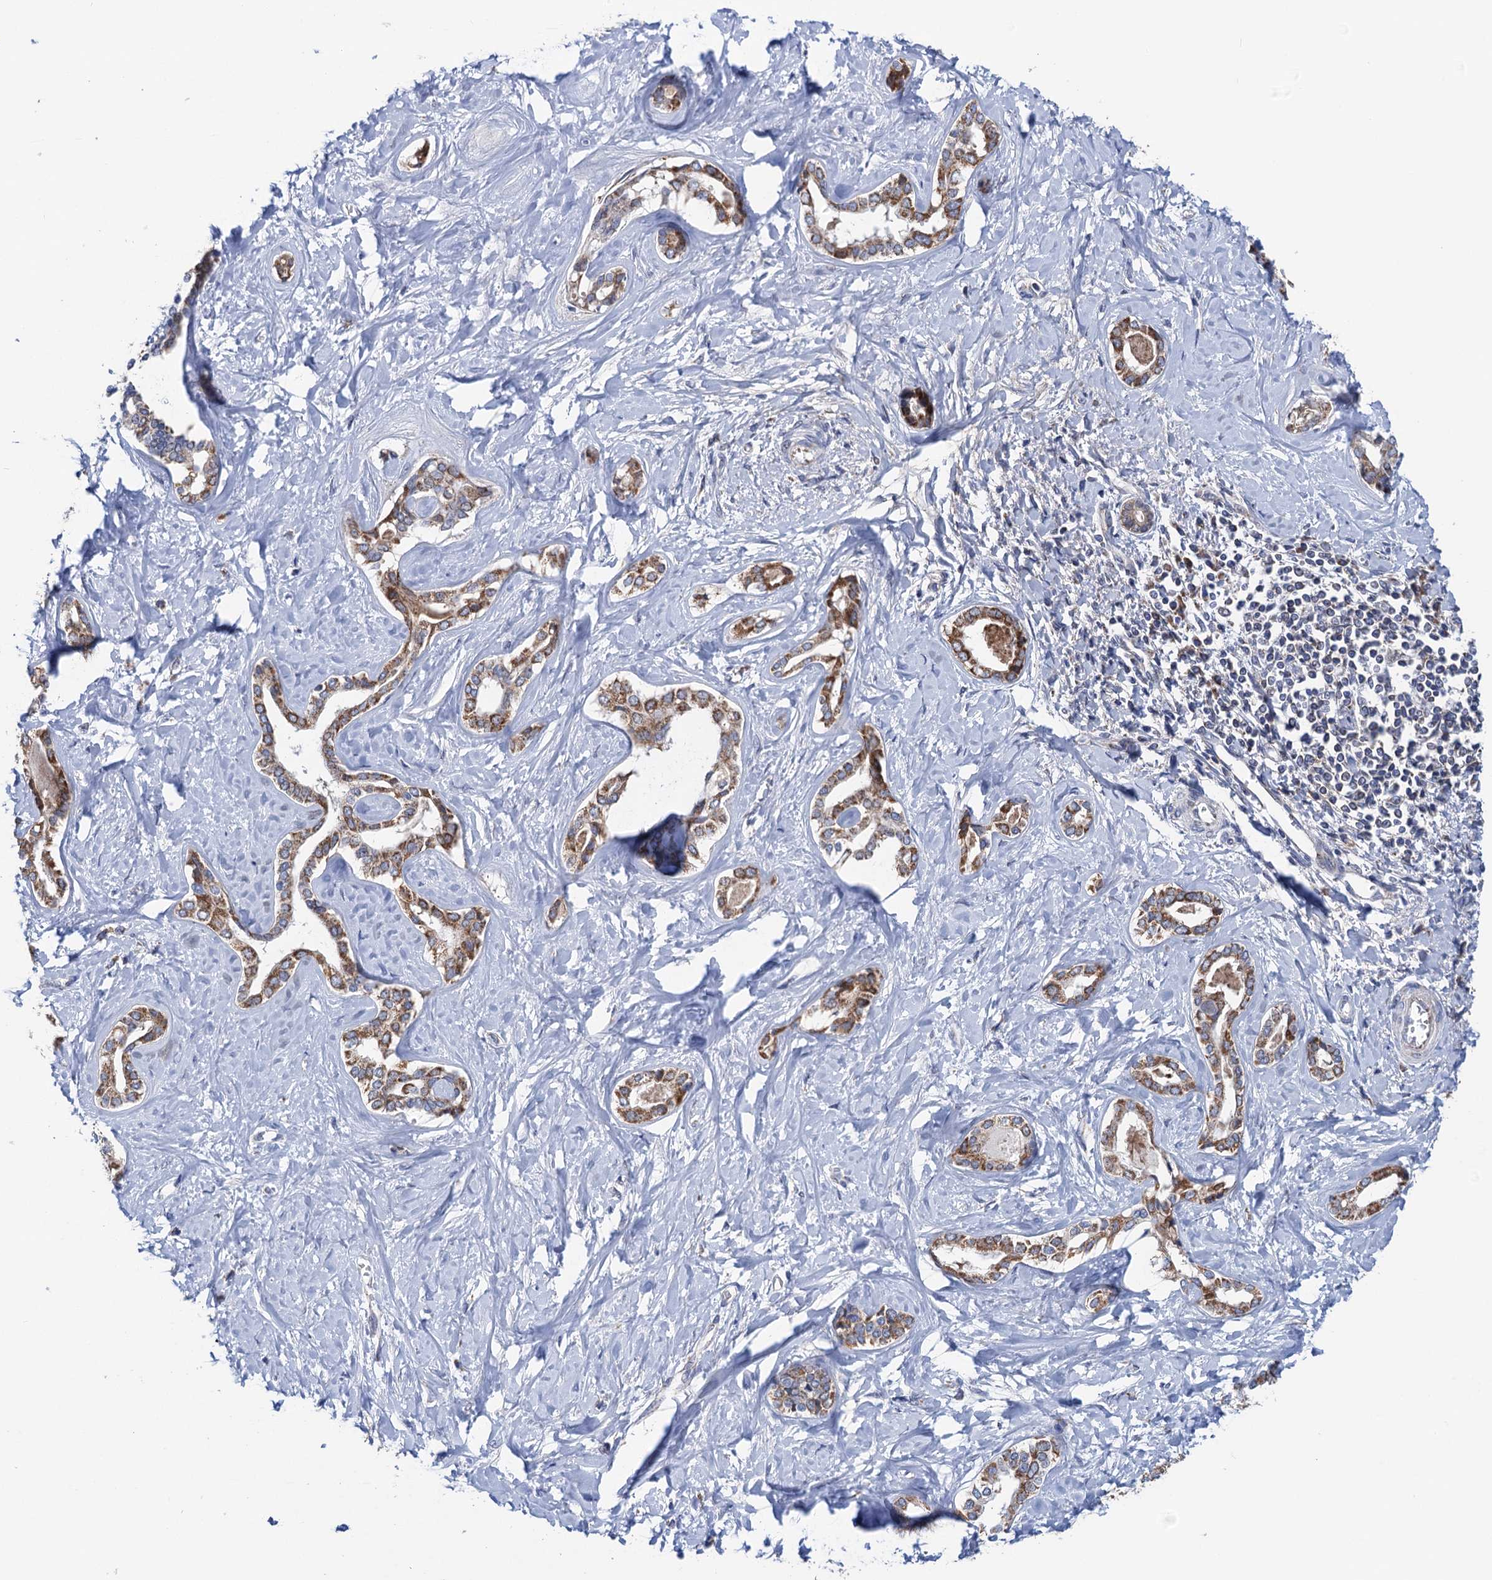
{"staining": {"intensity": "moderate", "quantity": ">75%", "location": "cytoplasmic/membranous"}, "tissue": "liver cancer", "cell_type": "Tumor cells", "image_type": "cancer", "snomed": [{"axis": "morphology", "description": "Cholangiocarcinoma"}, {"axis": "topography", "description": "Liver"}], "caption": "Immunohistochemical staining of liver cancer (cholangiocarcinoma) demonstrates moderate cytoplasmic/membranous protein positivity in about >75% of tumor cells.", "gene": "PTCD3", "patient": {"sex": "female", "age": 77}}